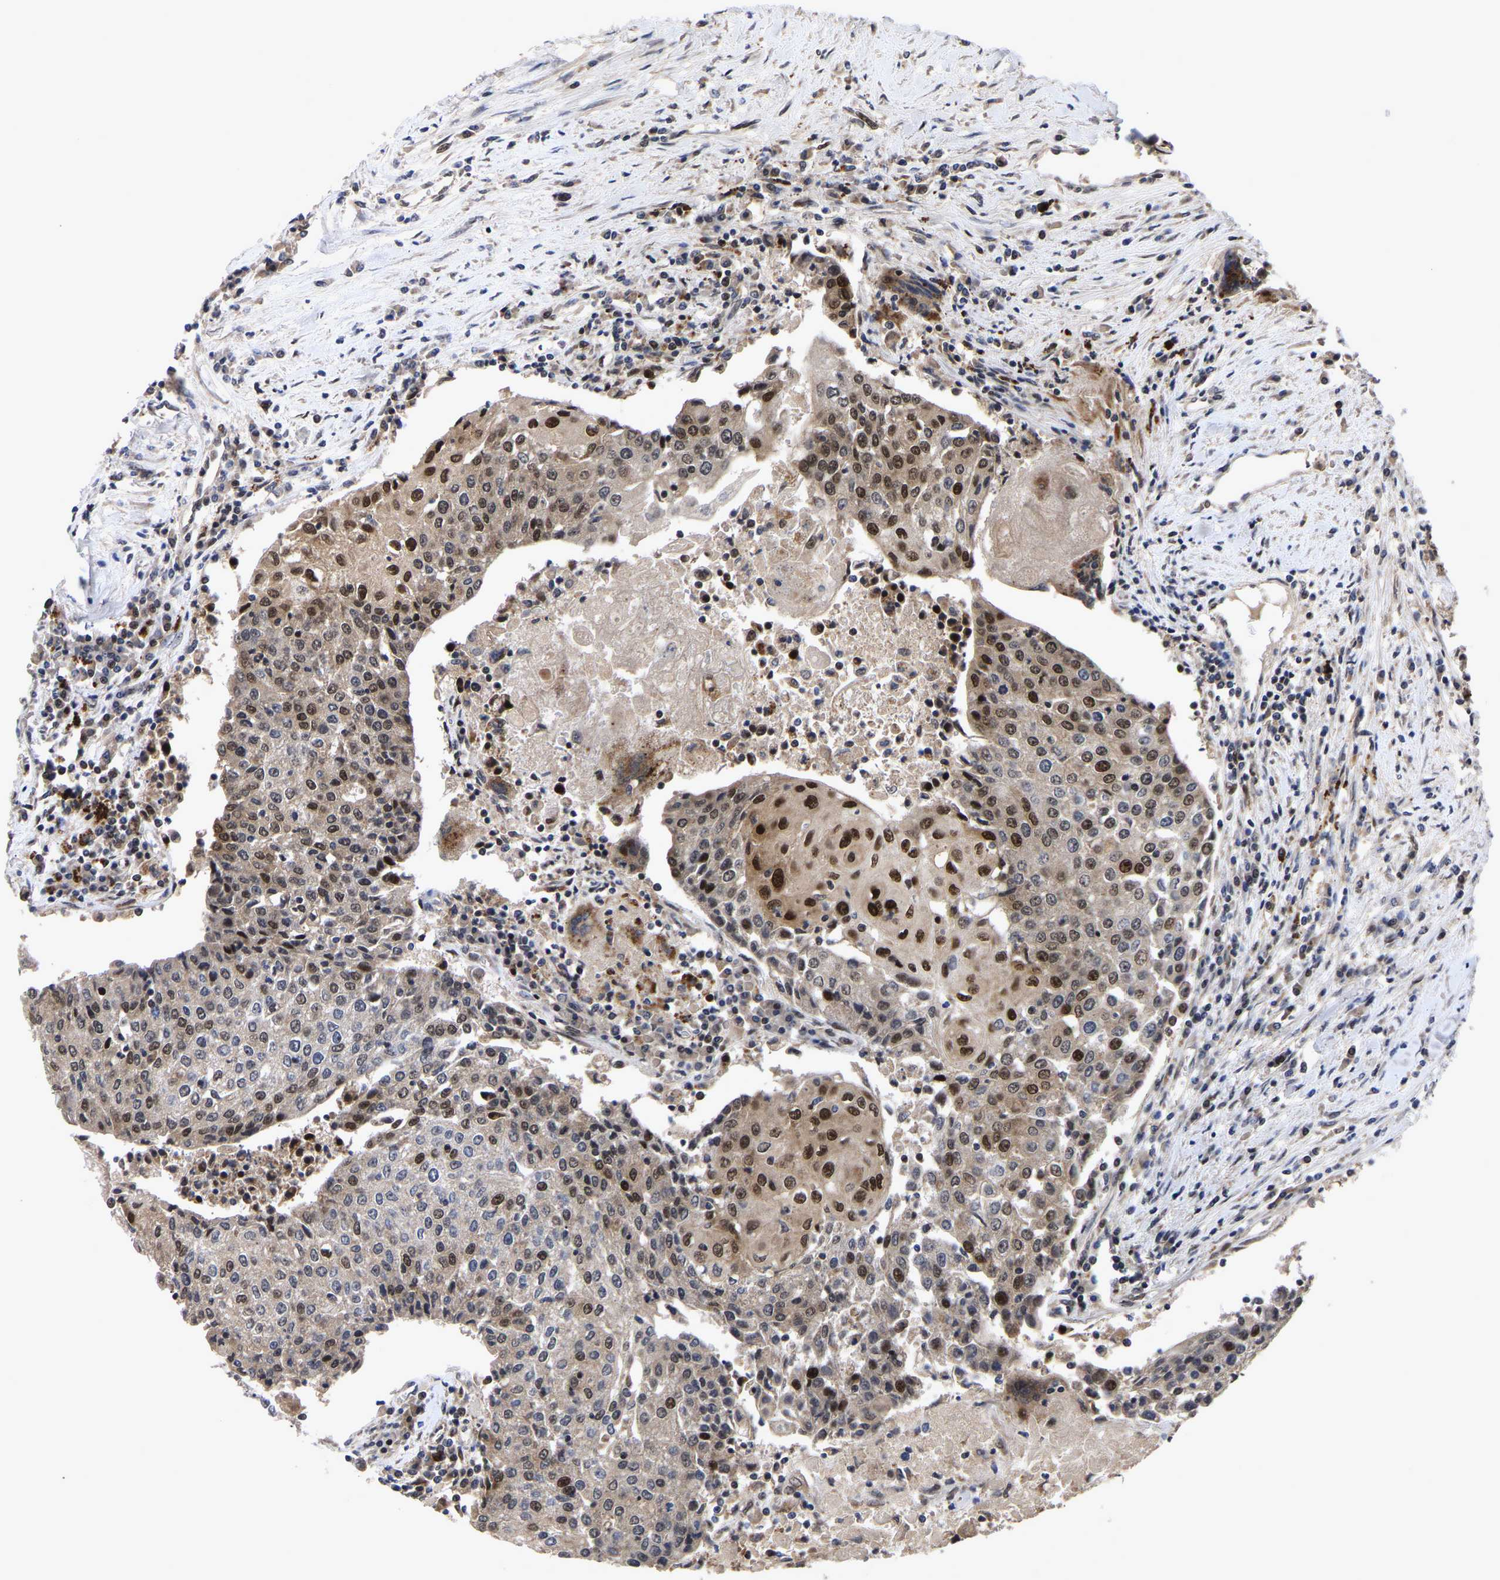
{"staining": {"intensity": "strong", "quantity": ">75%", "location": "cytoplasmic/membranous,nuclear"}, "tissue": "urothelial cancer", "cell_type": "Tumor cells", "image_type": "cancer", "snomed": [{"axis": "morphology", "description": "Urothelial carcinoma, High grade"}, {"axis": "topography", "description": "Urinary bladder"}], "caption": "Approximately >75% of tumor cells in high-grade urothelial carcinoma exhibit strong cytoplasmic/membranous and nuclear protein expression as visualized by brown immunohistochemical staining.", "gene": "JUNB", "patient": {"sex": "female", "age": 85}}